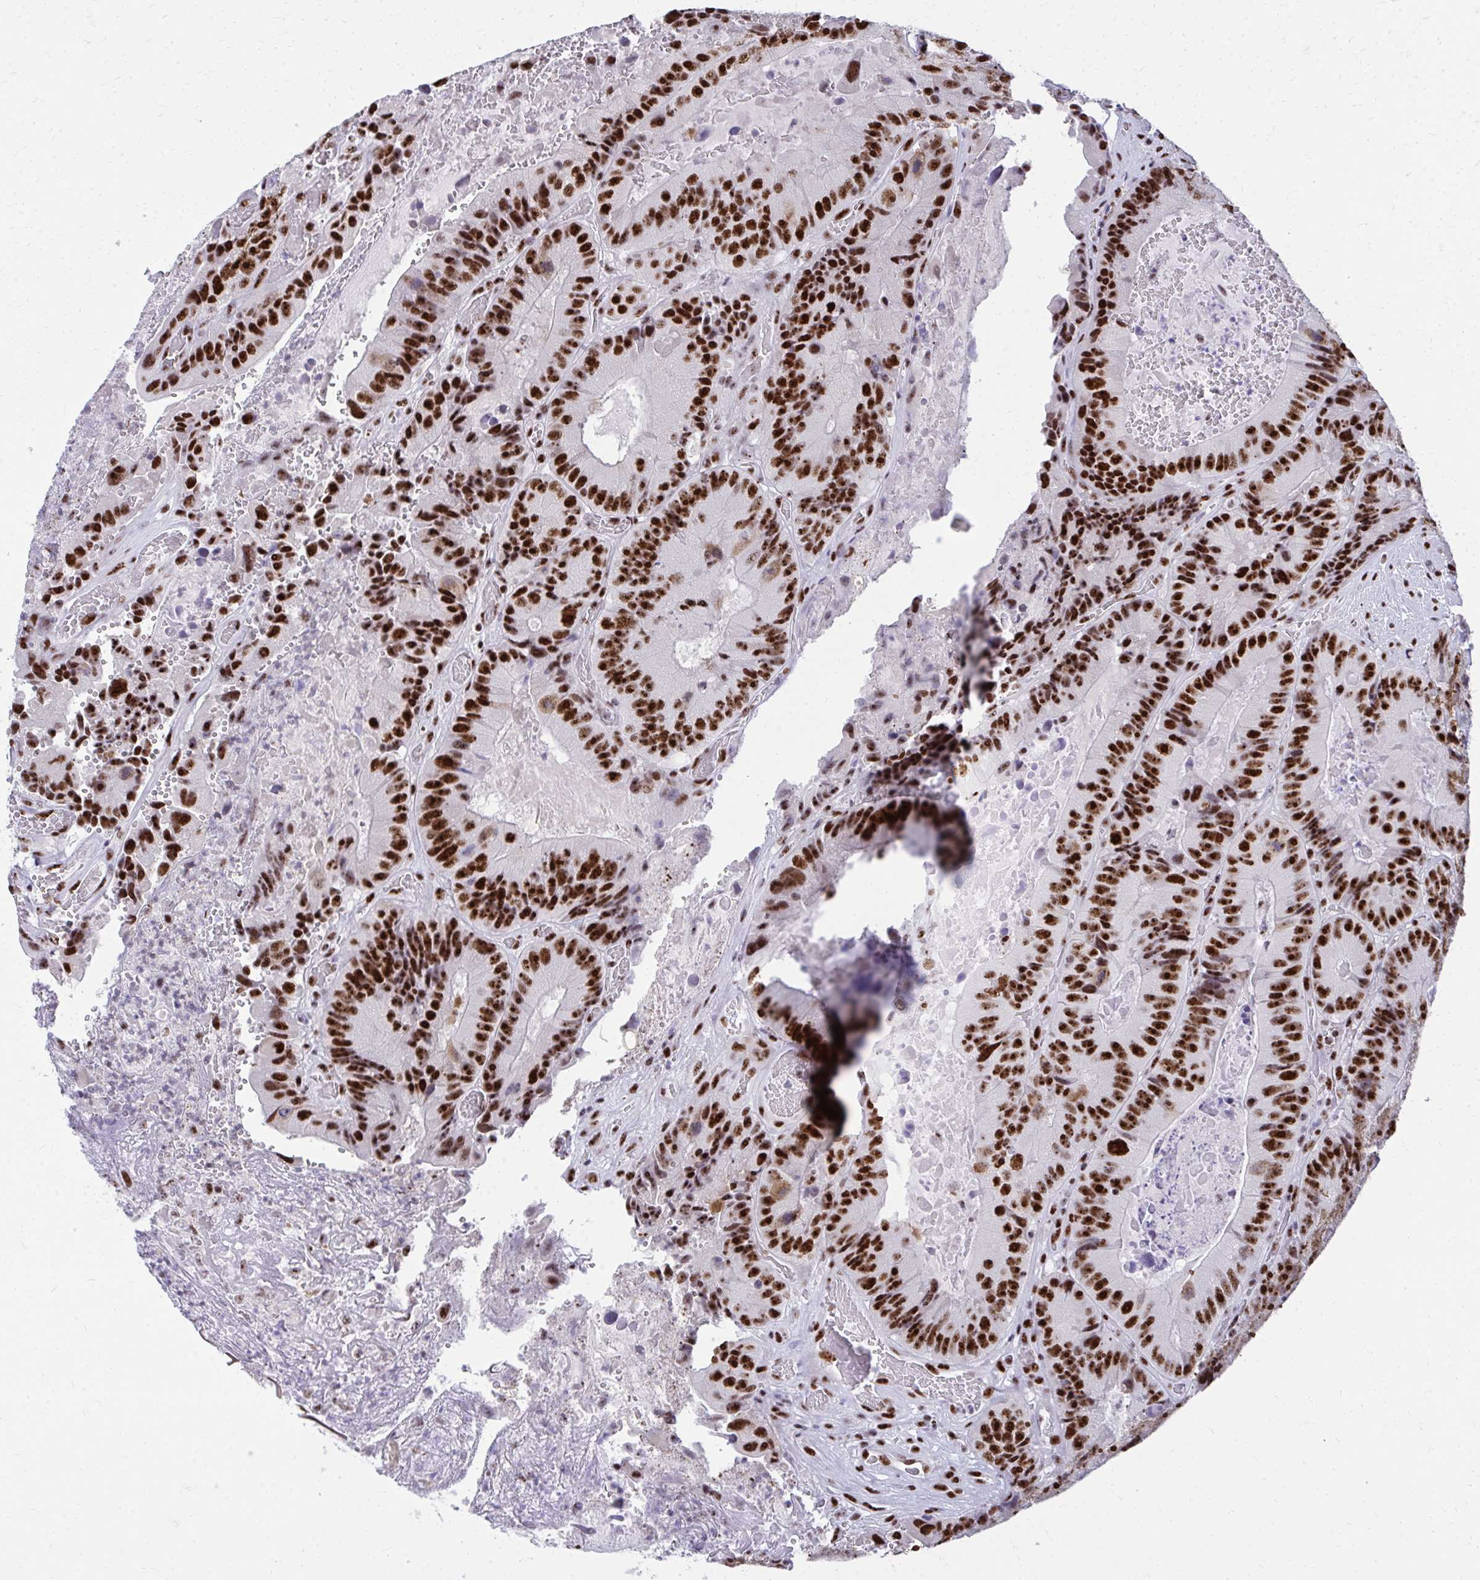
{"staining": {"intensity": "strong", "quantity": ">75%", "location": "nuclear"}, "tissue": "colorectal cancer", "cell_type": "Tumor cells", "image_type": "cancer", "snomed": [{"axis": "morphology", "description": "Adenocarcinoma, NOS"}, {"axis": "topography", "description": "Colon"}], "caption": "Adenocarcinoma (colorectal) stained for a protein (brown) demonstrates strong nuclear positive positivity in approximately >75% of tumor cells.", "gene": "PELP1", "patient": {"sex": "female", "age": 86}}